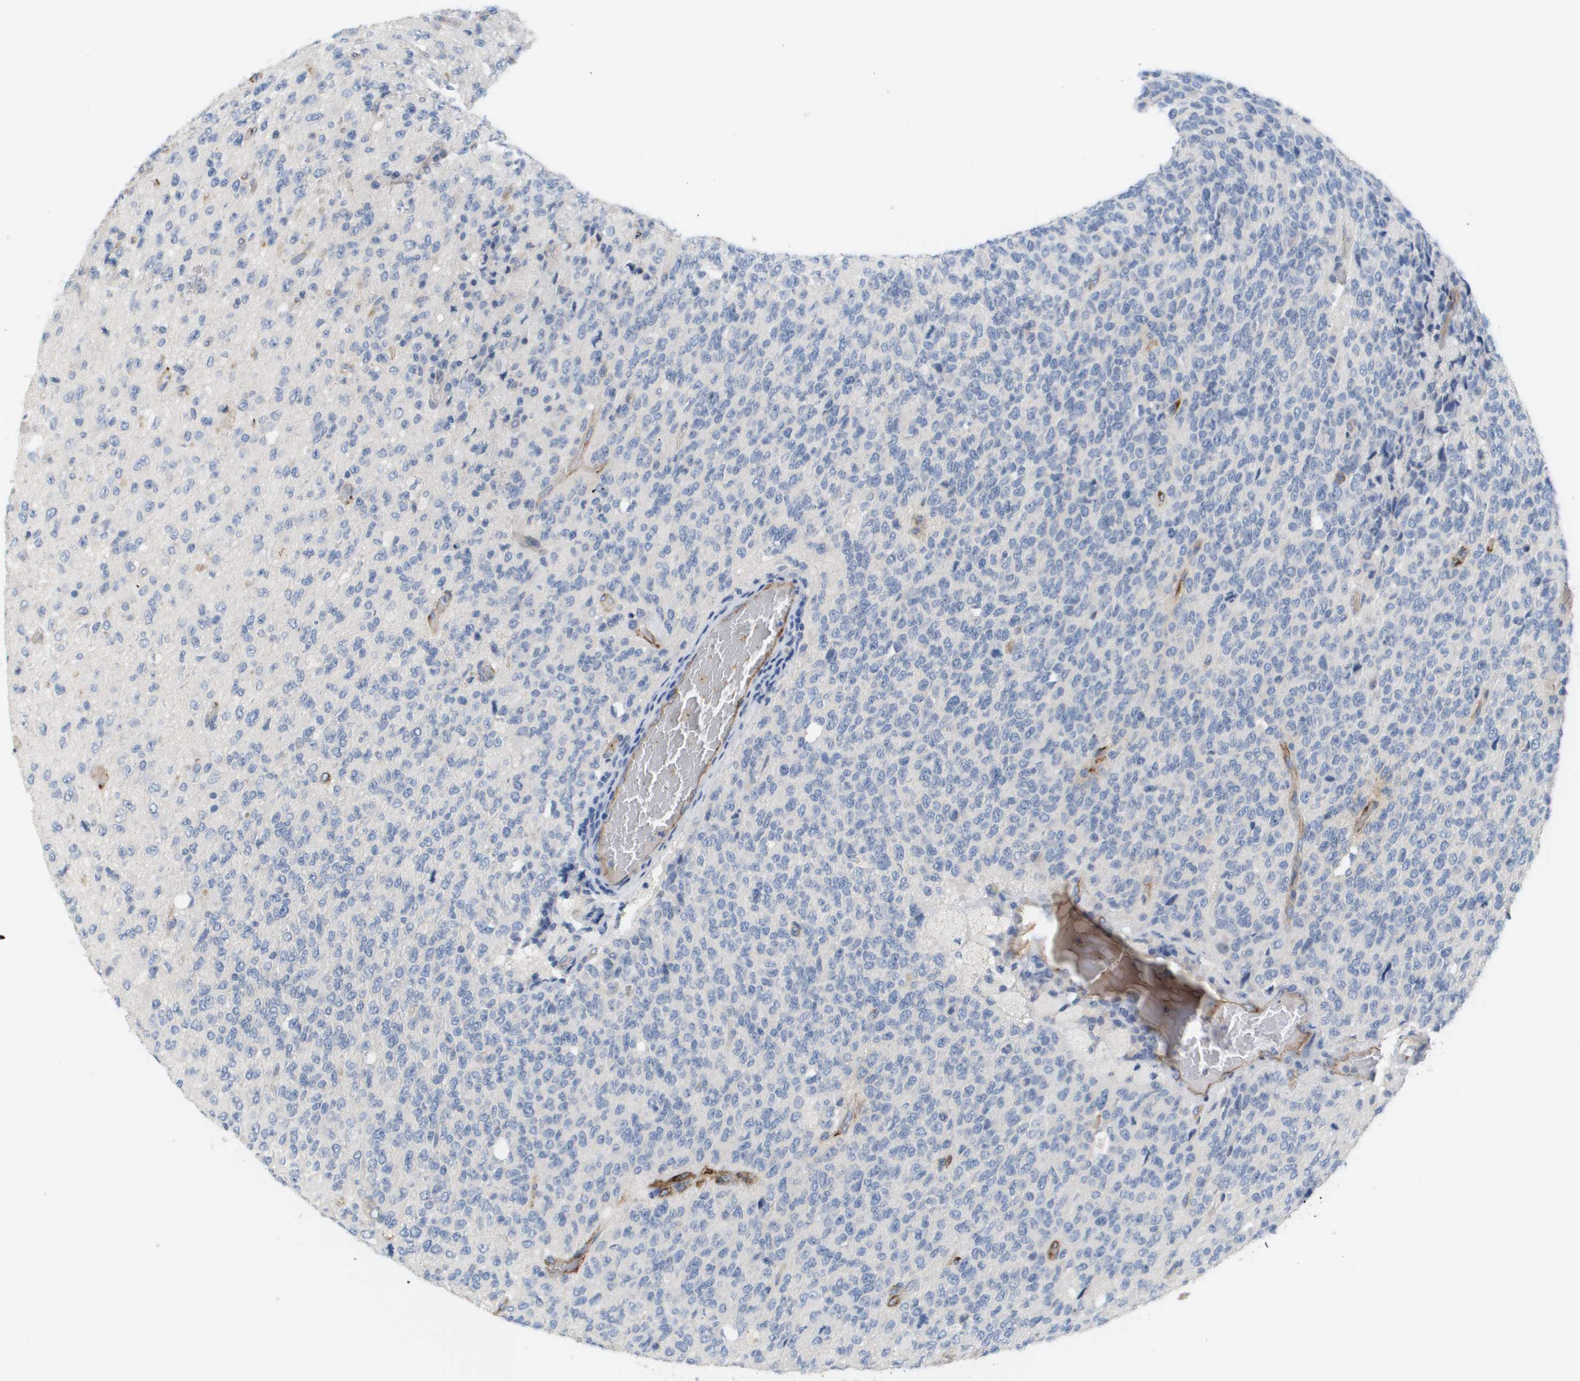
{"staining": {"intensity": "moderate", "quantity": "<25%", "location": "cytoplasmic/membranous"}, "tissue": "glioma", "cell_type": "Tumor cells", "image_type": "cancer", "snomed": [{"axis": "morphology", "description": "Glioma, malignant, High grade"}, {"axis": "topography", "description": "pancreas cauda"}], "caption": "Human malignant glioma (high-grade) stained with a brown dye exhibits moderate cytoplasmic/membranous positive staining in approximately <25% of tumor cells.", "gene": "ANGPT2", "patient": {"sex": "male", "age": 60}}